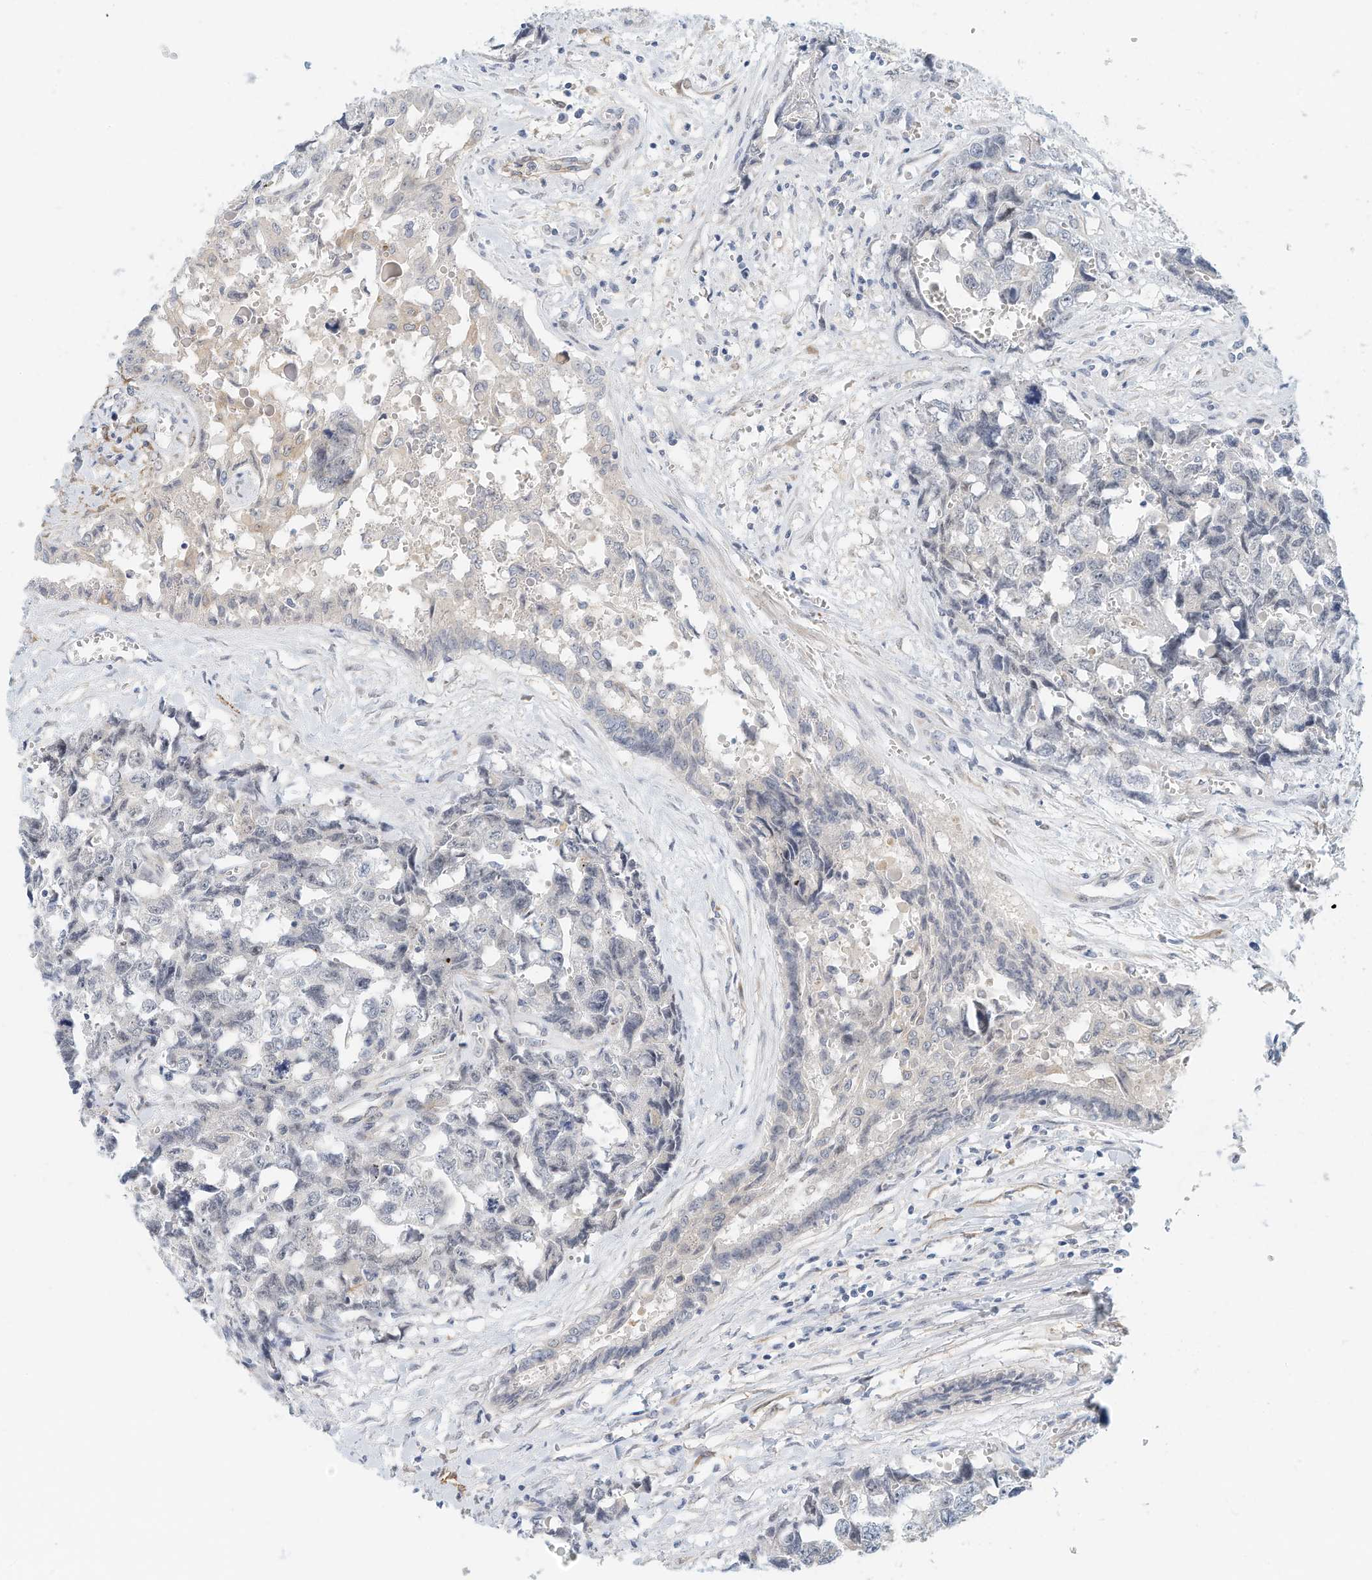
{"staining": {"intensity": "negative", "quantity": "none", "location": "none"}, "tissue": "testis cancer", "cell_type": "Tumor cells", "image_type": "cancer", "snomed": [{"axis": "morphology", "description": "Carcinoma, Embryonal, NOS"}, {"axis": "topography", "description": "Testis"}], "caption": "High magnification brightfield microscopy of testis cancer stained with DAB (brown) and counterstained with hematoxylin (blue): tumor cells show no significant staining. (DAB (3,3'-diaminobenzidine) immunohistochemistry (IHC), high magnification).", "gene": "ARHGAP28", "patient": {"sex": "male", "age": 31}}